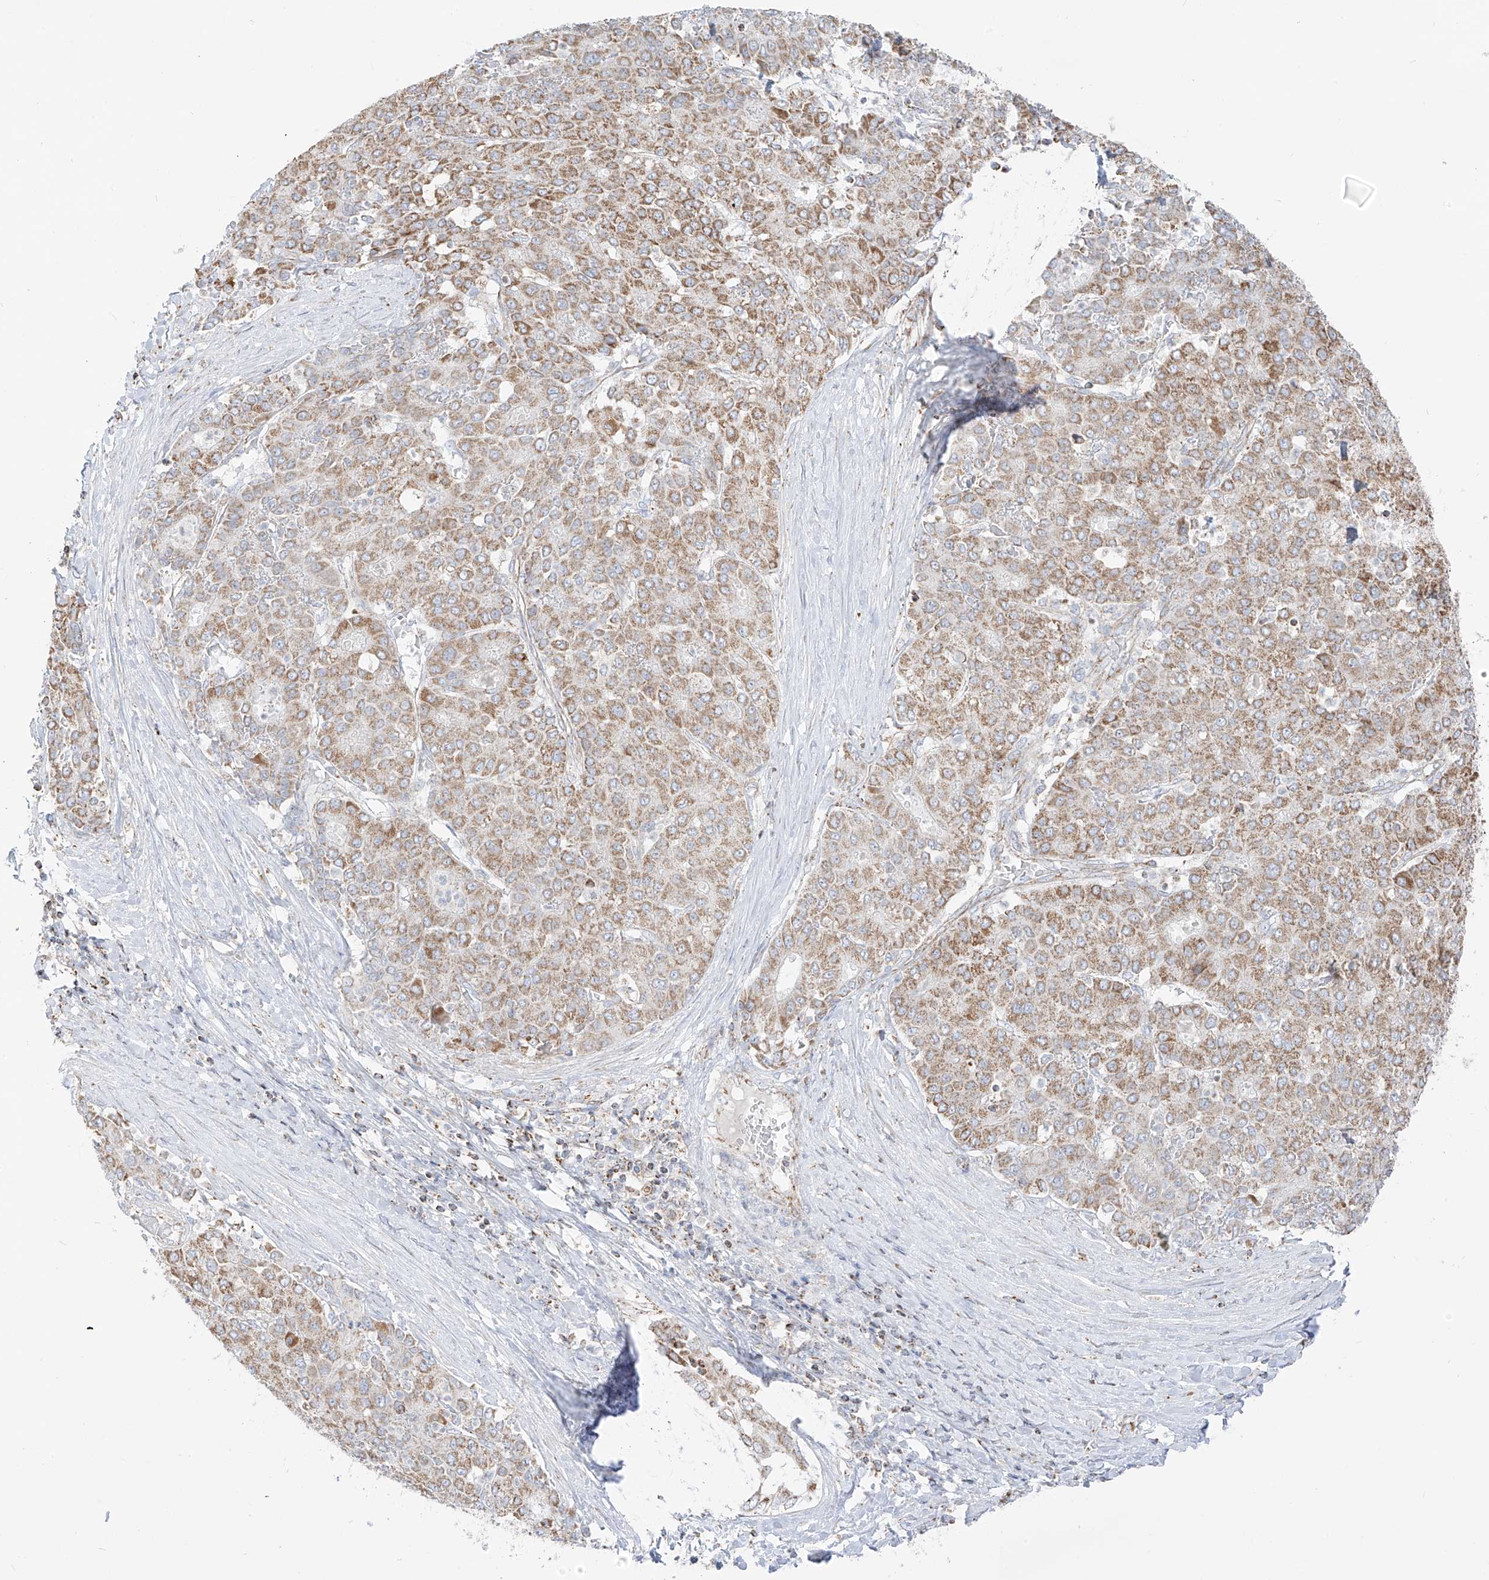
{"staining": {"intensity": "moderate", "quantity": ">75%", "location": "cytoplasmic/membranous"}, "tissue": "liver cancer", "cell_type": "Tumor cells", "image_type": "cancer", "snomed": [{"axis": "morphology", "description": "Carcinoma, Hepatocellular, NOS"}, {"axis": "topography", "description": "Liver"}], "caption": "Moderate cytoplasmic/membranous staining for a protein is present in about >75% of tumor cells of liver cancer (hepatocellular carcinoma) using immunohistochemistry (IHC).", "gene": "ETHE1", "patient": {"sex": "male", "age": 65}}